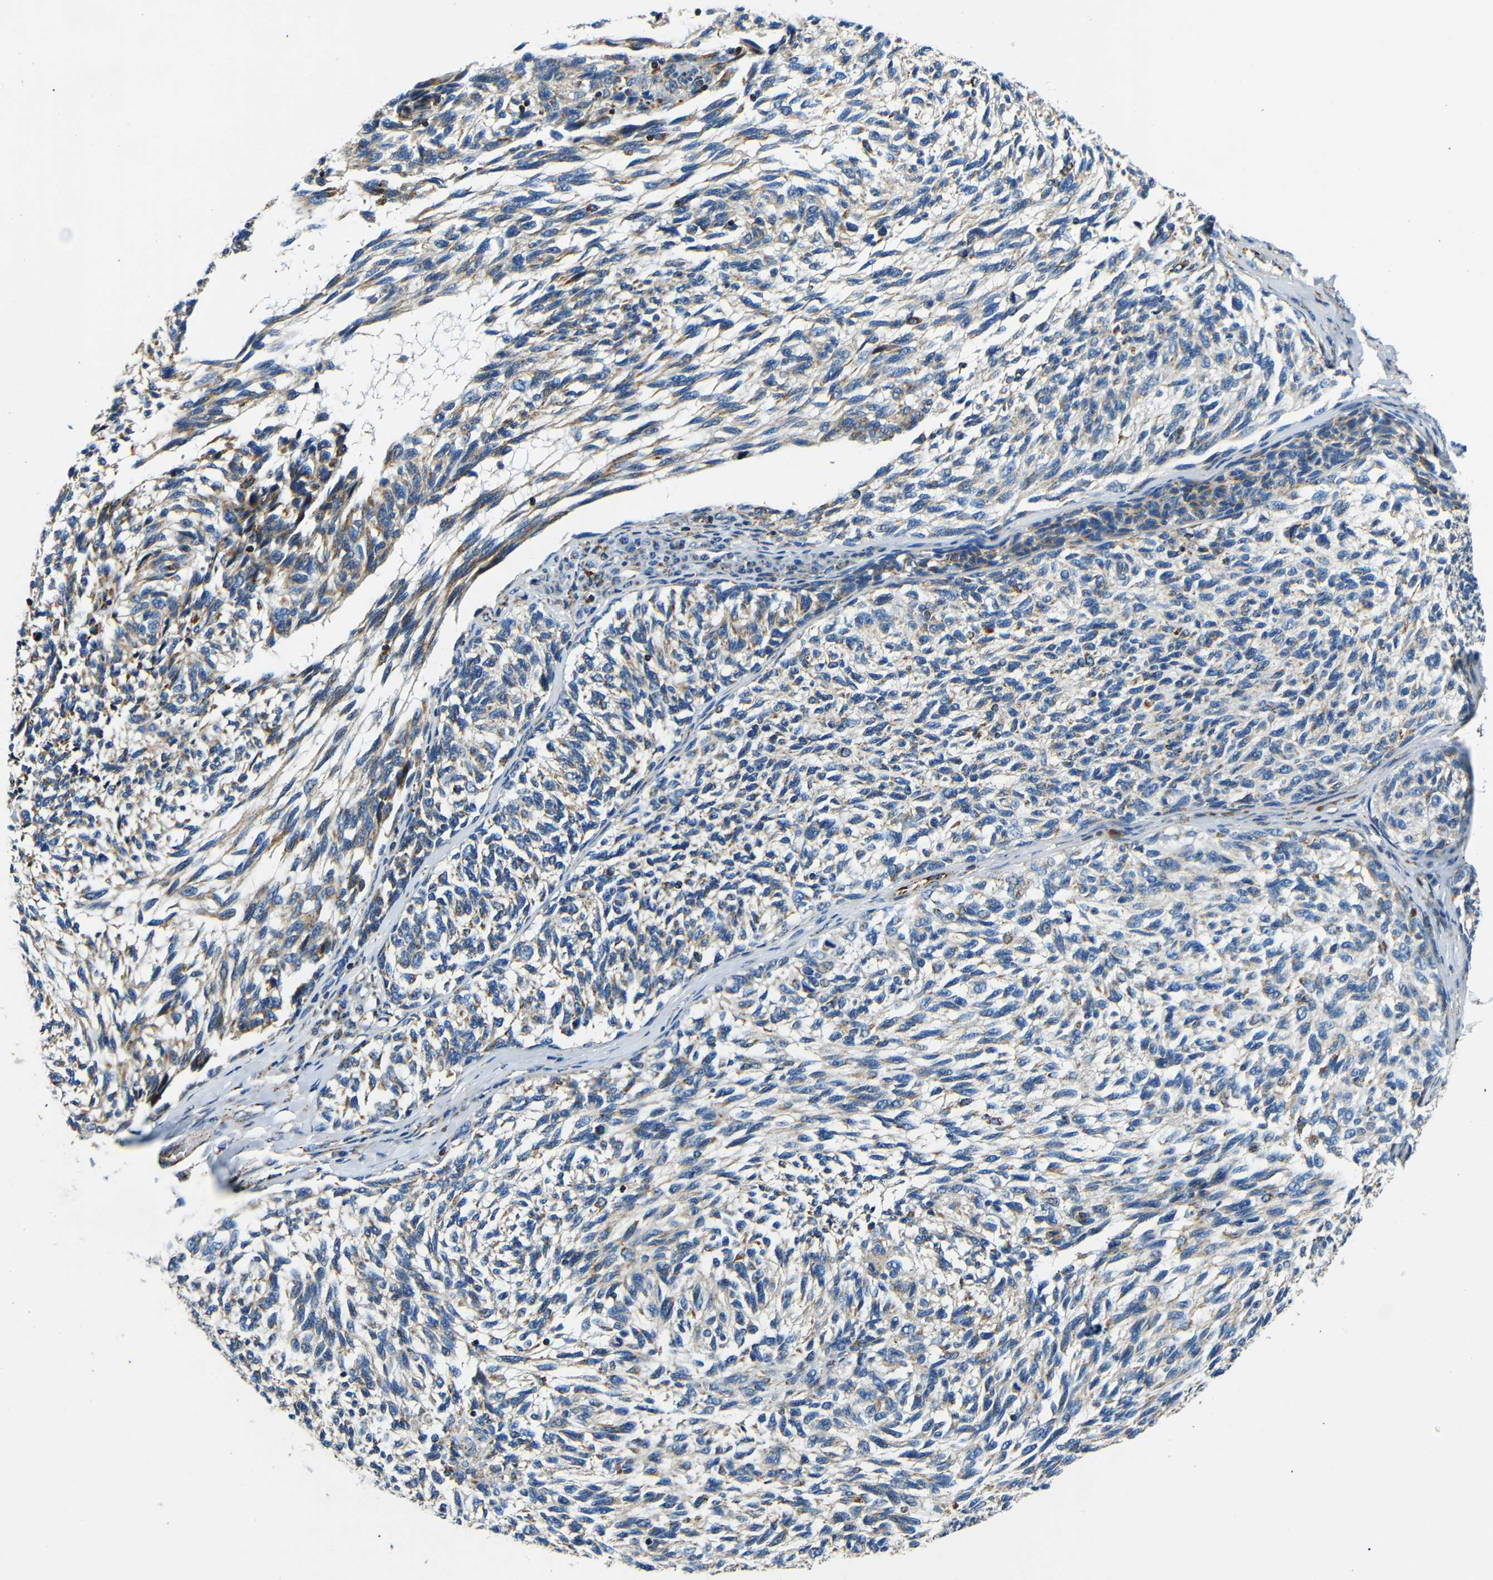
{"staining": {"intensity": "moderate", "quantity": "25%-75%", "location": "cytoplasmic/membranous"}, "tissue": "melanoma", "cell_type": "Tumor cells", "image_type": "cancer", "snomed": [{"axis": "morphology", "description": "Malignant melanoma, NOS"}, {"axis": "topography", "description": "Skin"}], "caption": "Protein expression analysis of human melanoma reveals moderate cytoplasmic/membranous positivity in about 25%-75% of tumor cells.", "gene": "GALNT18", "patient": {"sex": "female", "age": 73}}